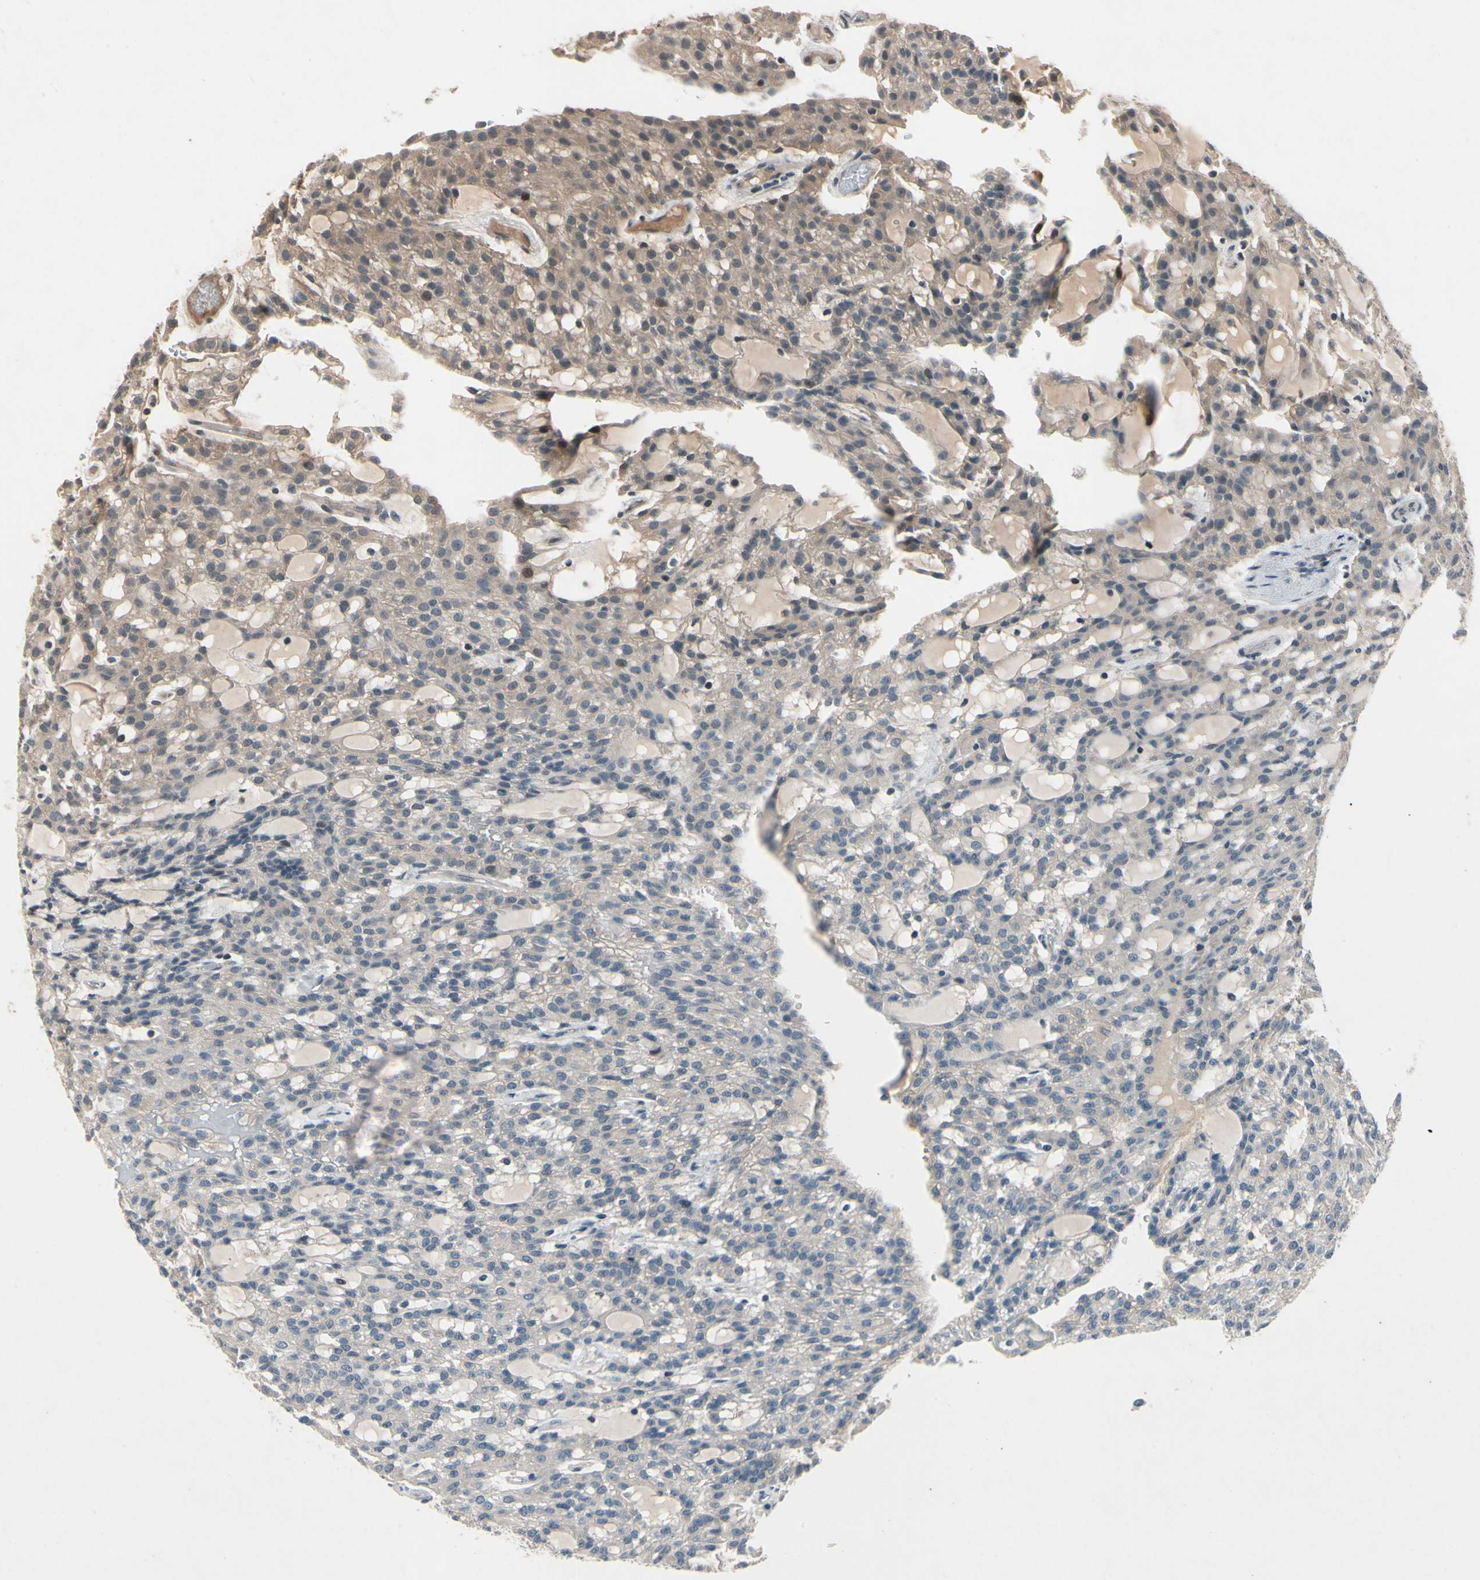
{"staining": {"intensity": "weak", "quantity": "25%-75%", "location": "cytoplasmic/membranous"}, "tissue": "renal cancer", "cell_type": "Tumor cells", "image_type": "cancer", "snomed": [{"axis": "morphology", "description": "Adenocarcinoma, NOS"}, {"axis": "topography", "description": "Kidney"}], "caption": "An image of human renal cancer (adenocarcinoma) stained for a protein exhibits weak cytoplasmic/membranous brown staining in tumor cells. Immunohistochemistry stains the protein in brown and the nuclei are stained blue.", "gene": "DPY19L3", "patient": {"sex": "male", "age": 63}}